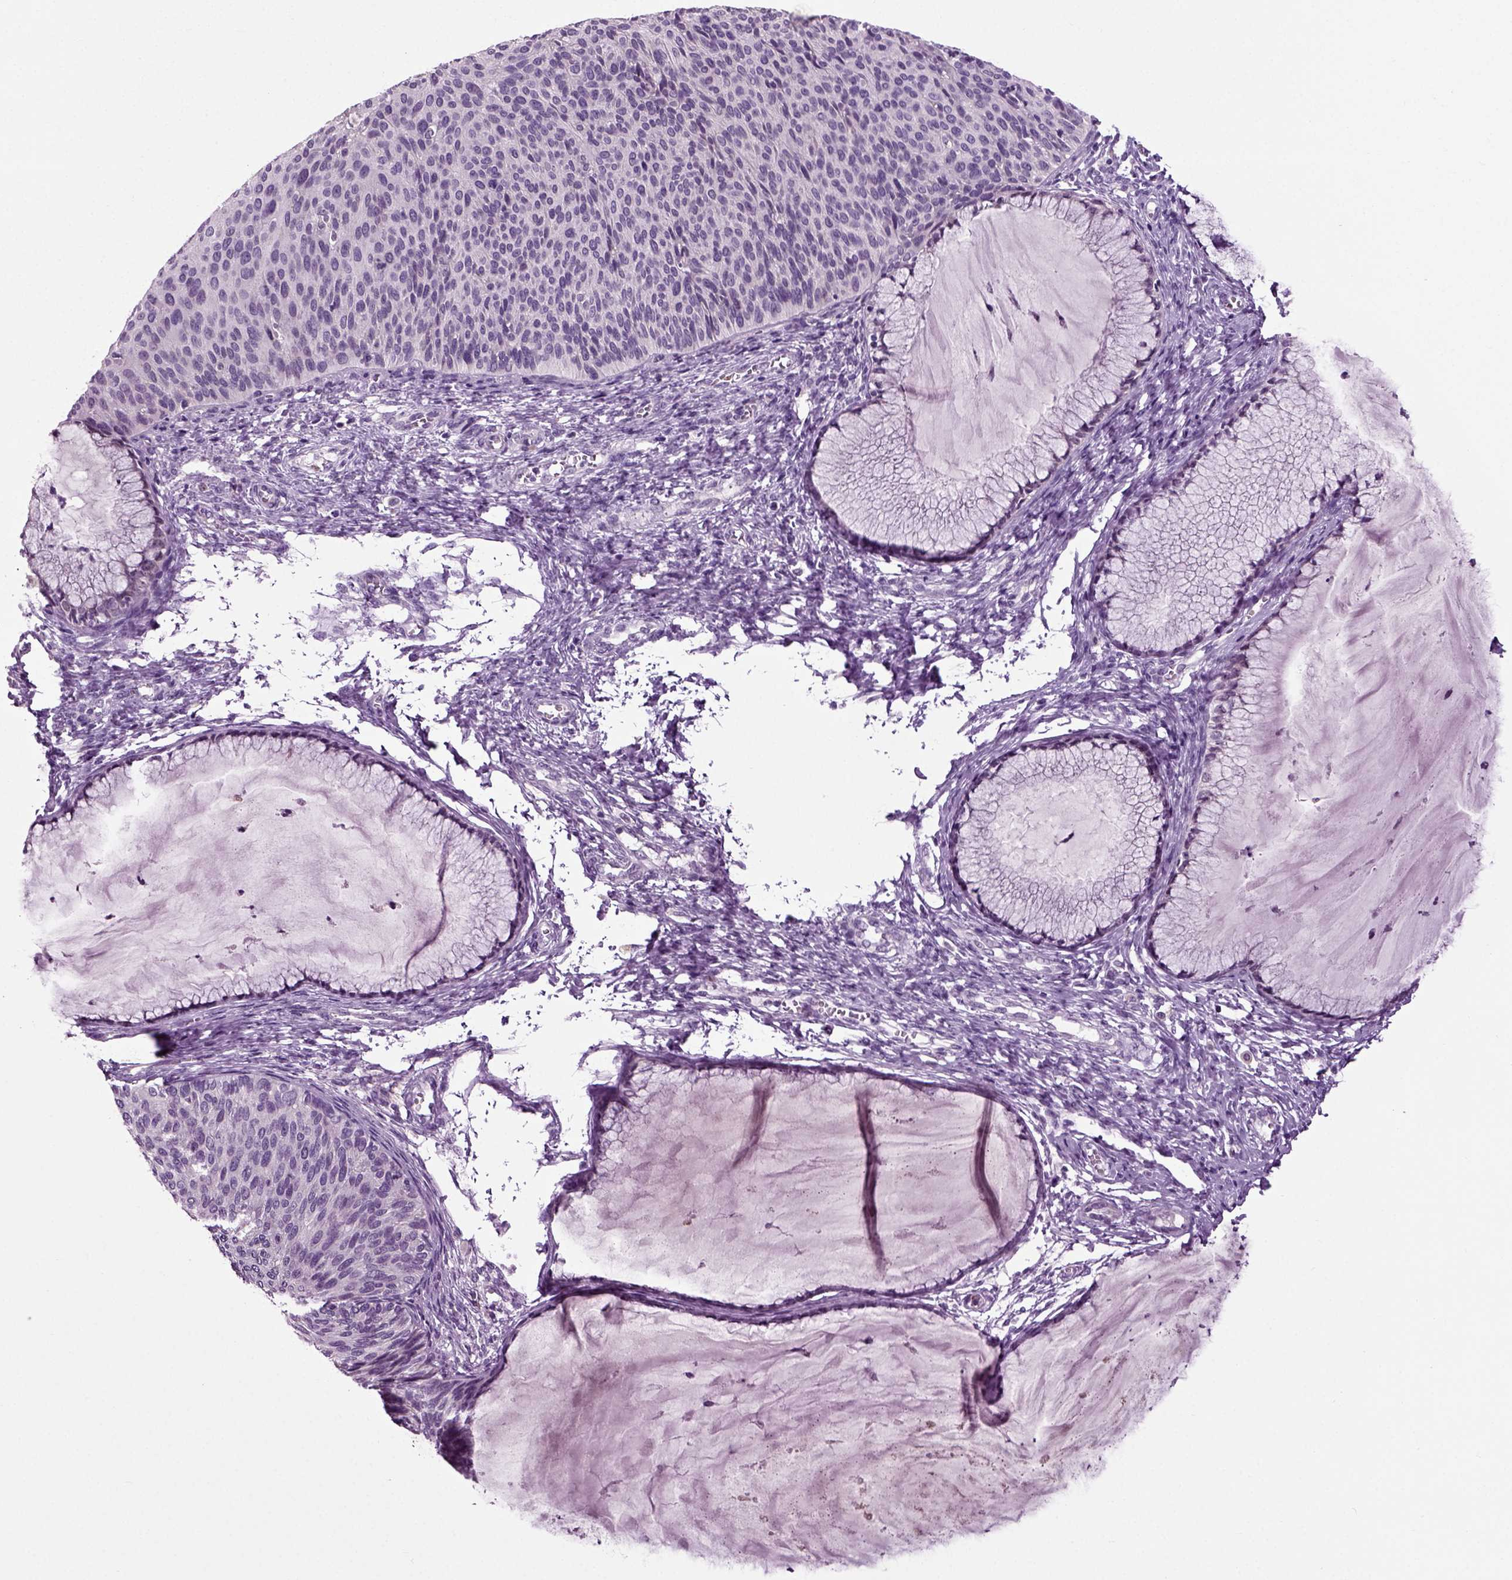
{"staining": {"intensity": "negative", "quantity": "none", "location": "none"}, "tissue": "cervical cancer", "cell_type": "Tumor cells", "image_type": "cancer", "snomed": [{"axis": "morphology", "description": "Squamous cell carcinoma, NOS"}, {"axis": "topography", "description": "Cervix"}], "caption": "The histopathology image shows no significant staining in tumor cells of cervical cancer.", "gene": "SPATA17", "patient": {"sex": "female", "age": 36}}